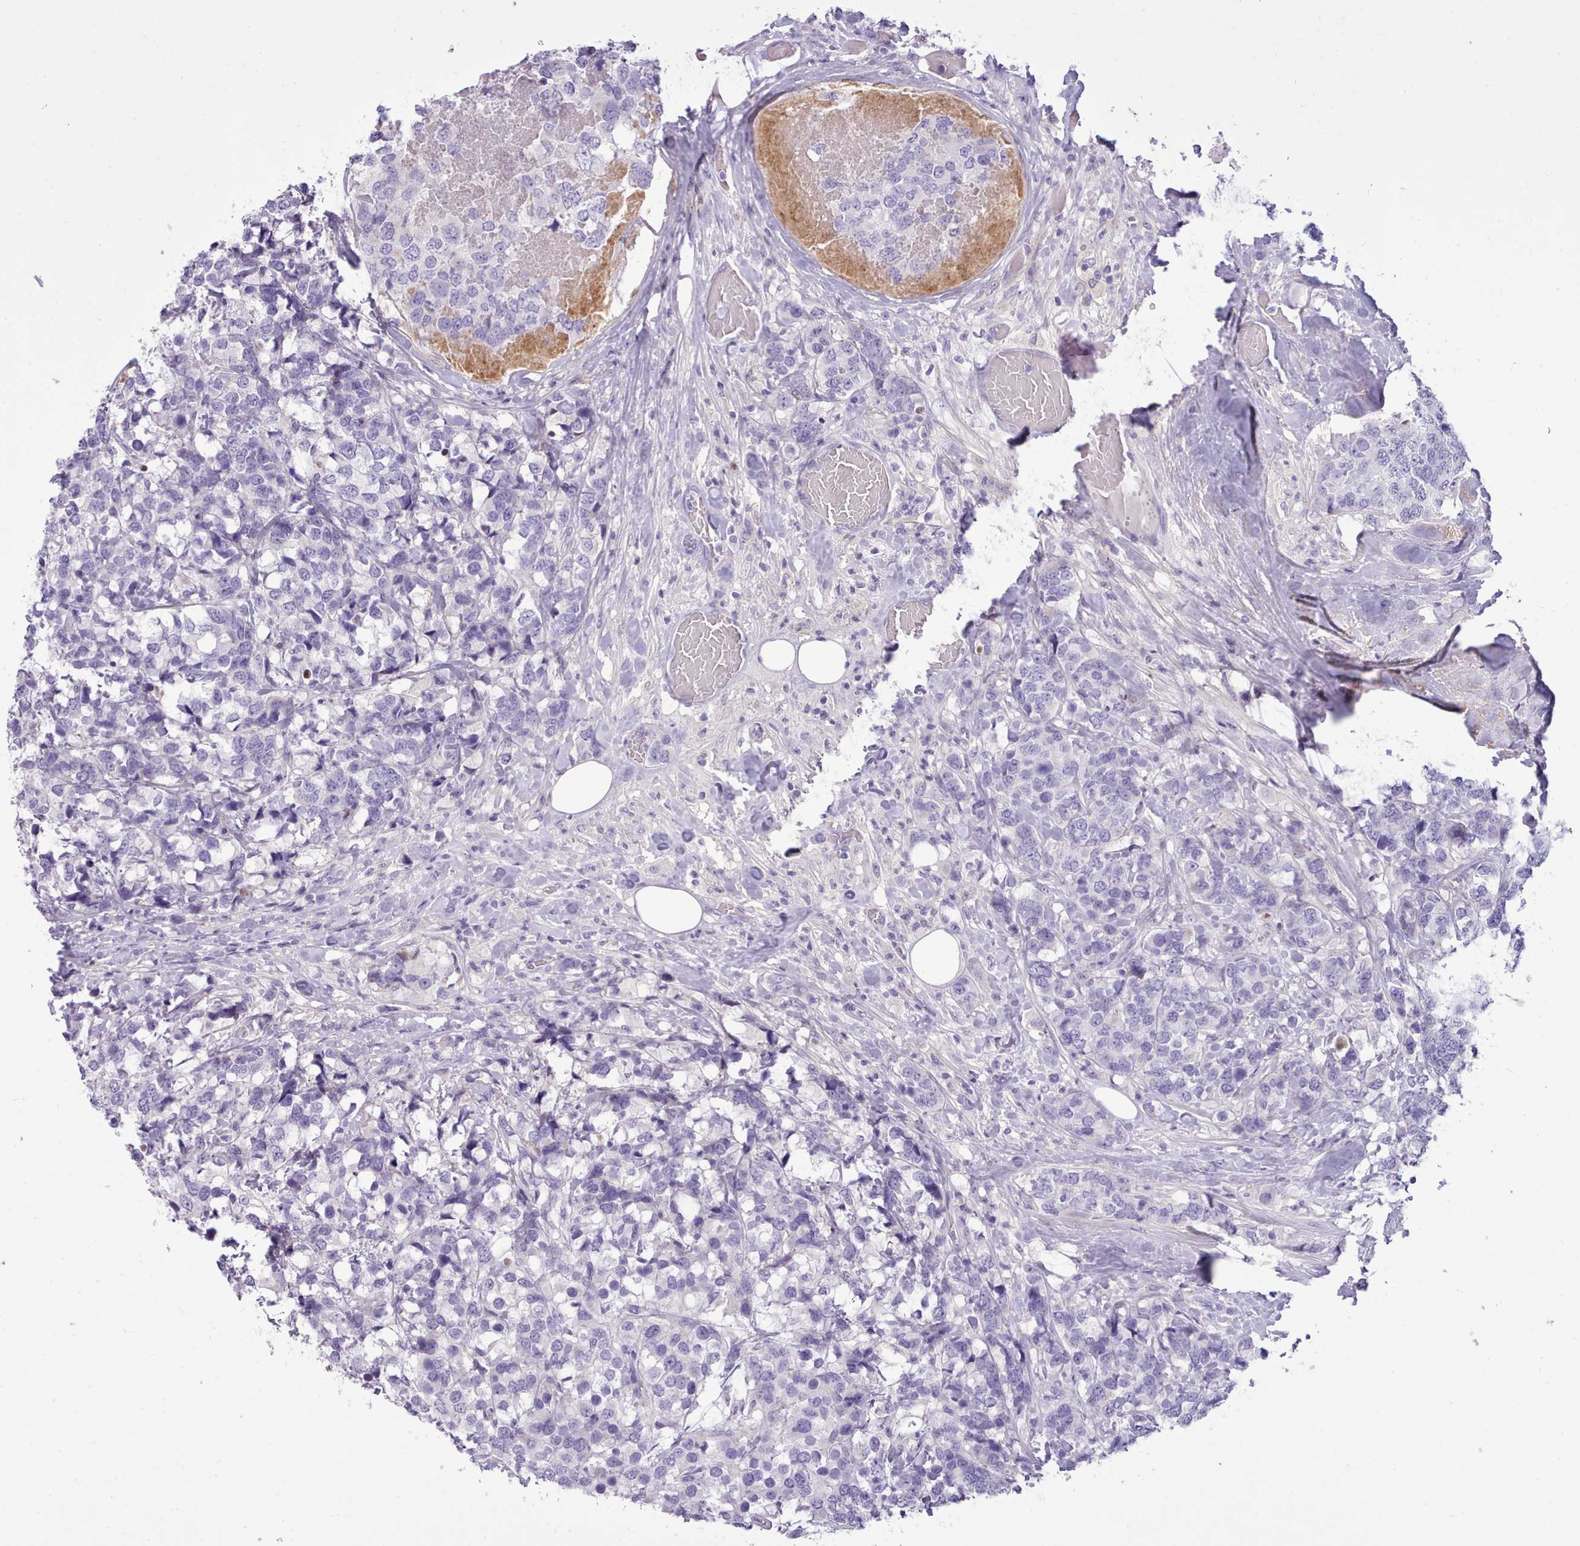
{"staining": {"intensity": "negative", "quantity": "none", "location": "none"}, "tissue": "breast cancer", "cell_type": "Tumor cells", "image_type": "cancer", "snomed": [{"axis": "morphology", "description": "Lobular carcinoma"}, {"axis": "topography", "description": "Breast"}], "caption": "Immunohistochemistry of human lobular carcinoma (breast) reveals no positivity in tumor cells.", "gene": "CYP2A13", "patient": {"sex": "female", "age": 59}}